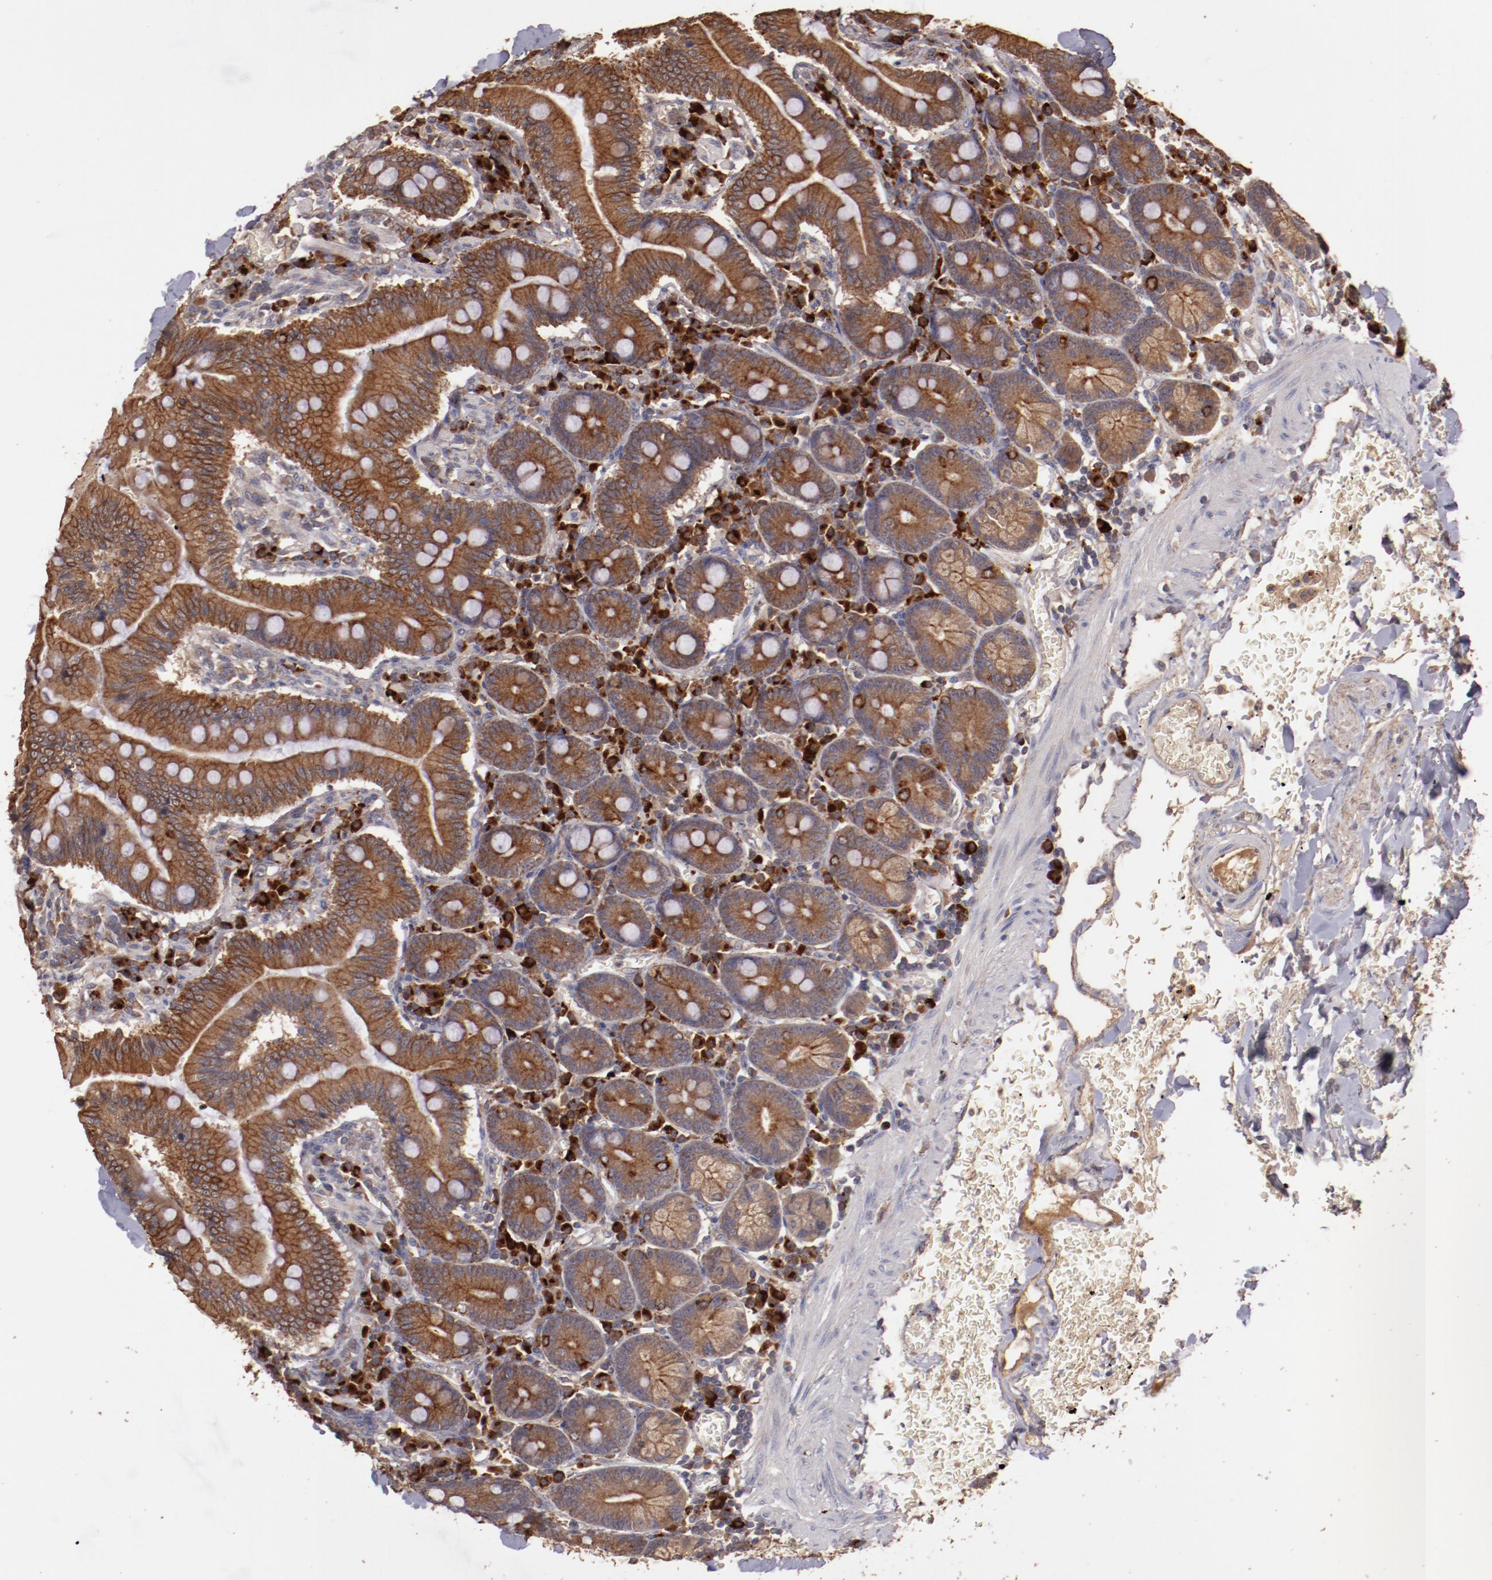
{"staining": {"intensity": "moderate", "quantity": ">75%", "location": "cytoplasmic/membranous"}, "tissue": "small intestine", "cell_type": "Glandular cells", "image_type": "normal", "snomed": [{"axis": "morphology", "description": "Normal tissue, NOS"}, {"axis": "topography", "description": "Small intestine"}], "caption": "Protein expression analysis of benign small intestine exhibits moderate cytoplasmic/membranous expression in about >75% of glandular cells.", "gene": "SRRD", "patient": {"sex": "male", "age": 71}}